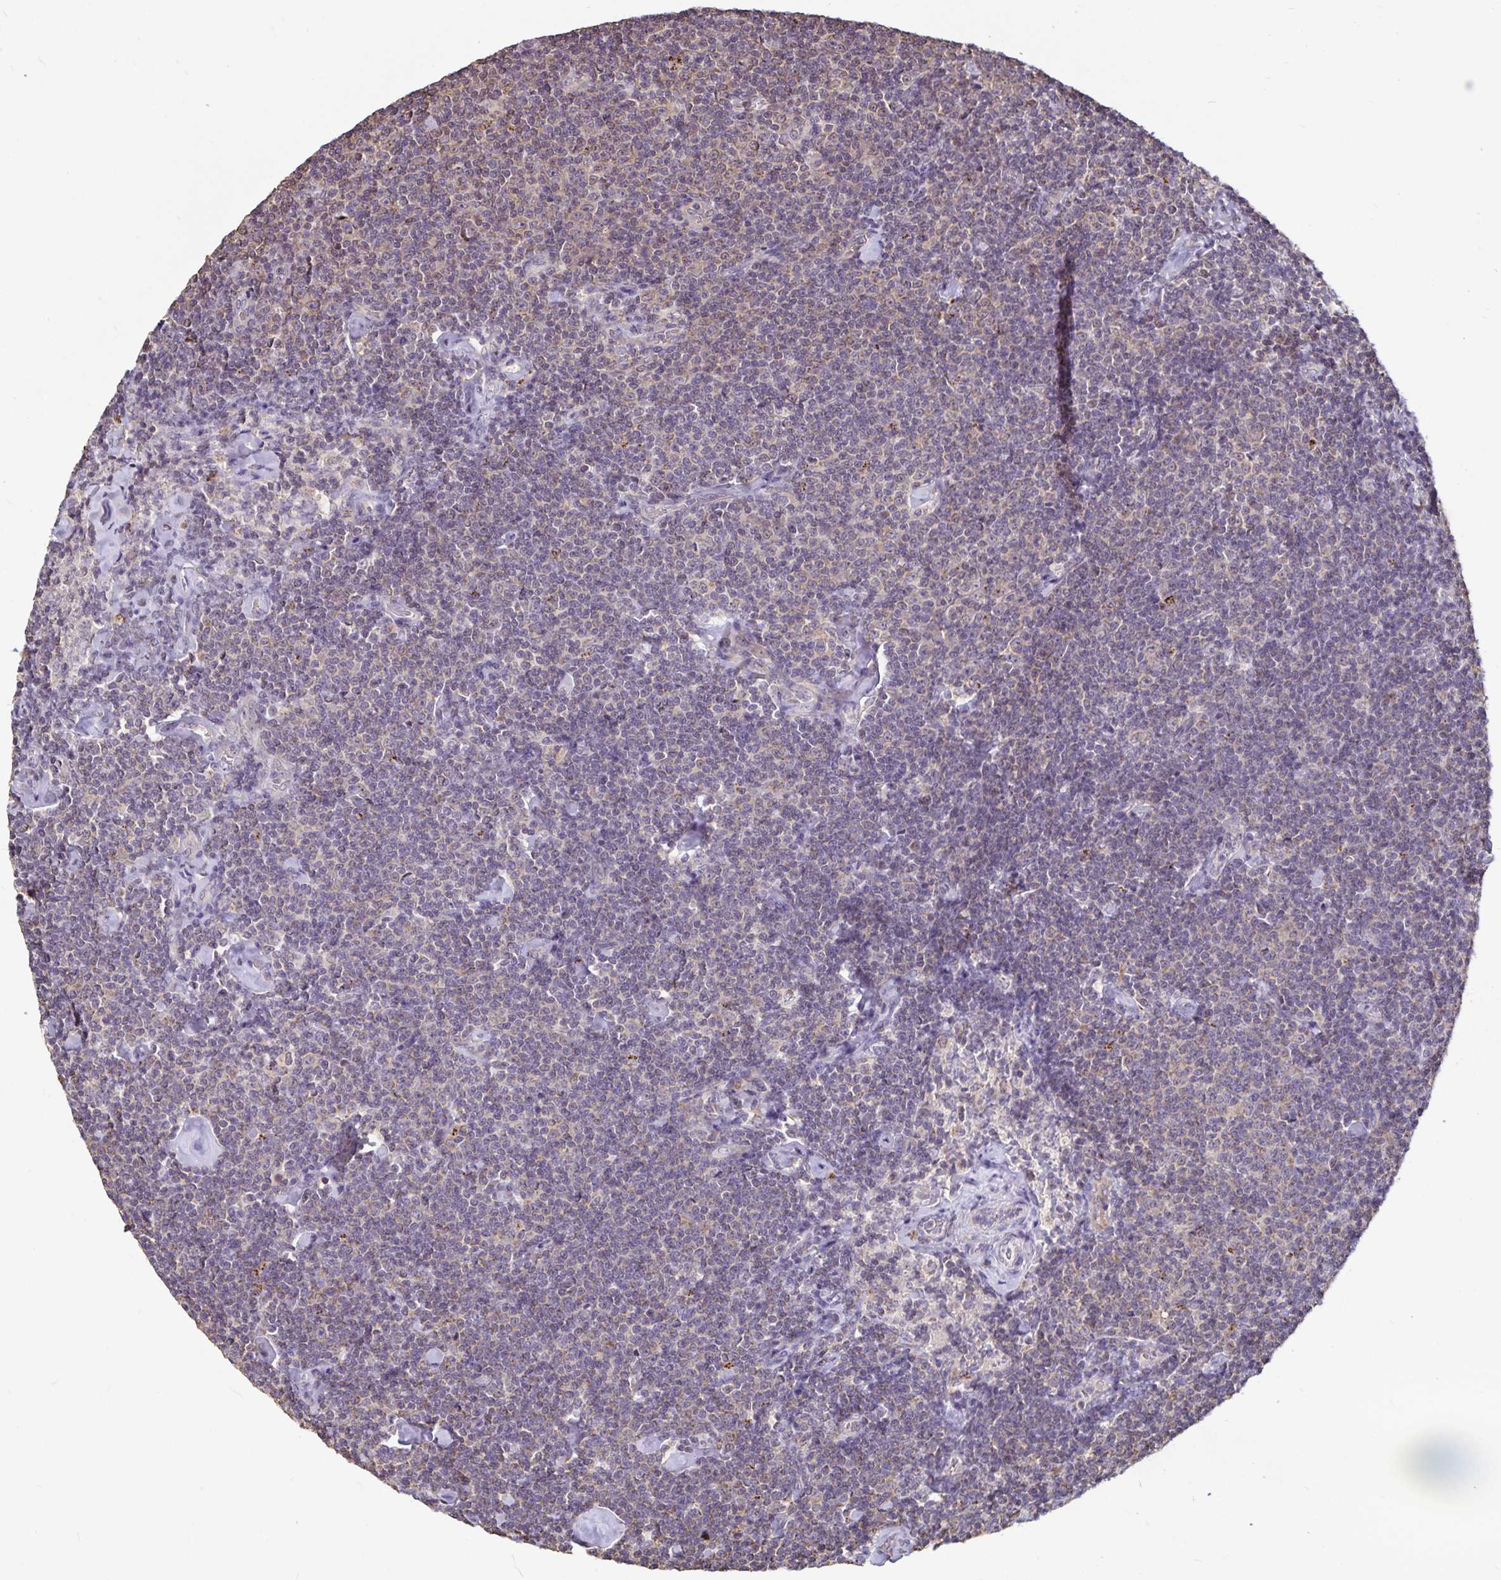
{"staining": {"intensity": "weak", "quantity": "<25%", "location": "cytoplasmic/membranous"}, "tissue": "lymphoma", "cell_type": "Tumor cells", "image_type": "cancer", "snomed": [{"axis": "morphology", "description": "Malignant lymphoma, non-Hodgkin's type, Low grade"}, {"axis": "topography", "description": "Lymph node"}], "caption": "This is an IHC histopathology image of lymphoma. There is no expression in tumor cells.", "gene": "EMC10", "patient": {"sex": "male", "age": 81}}